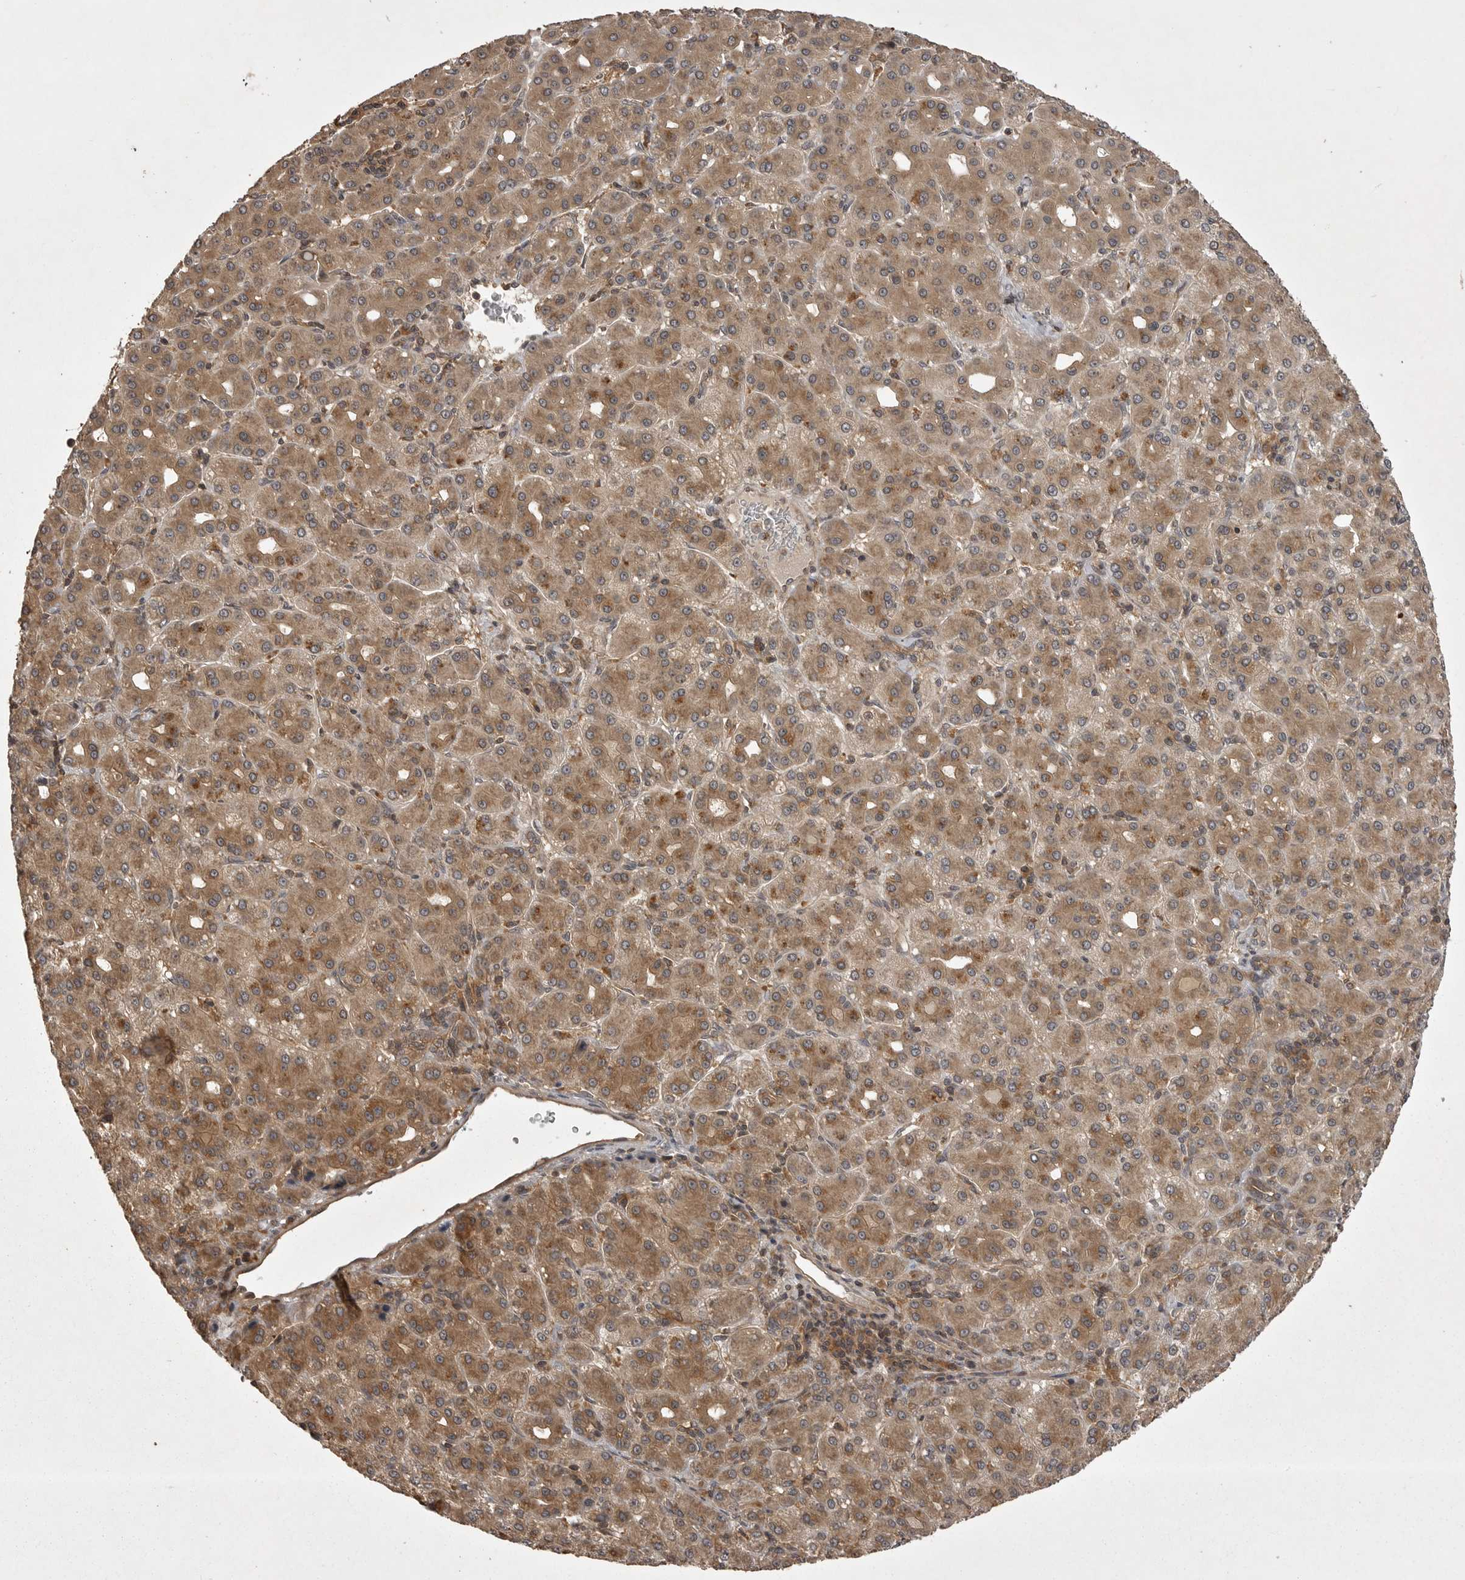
{"staining": {"intensity": "moderate", "quantity": ">75%", "location": "cytoplasmic/membranous"}, "tissue": "liver cancer", "cell_type": "Tumor cells", "image_type": "cancer", "snomed": [{"axis": "morphology", "description": "Carcinoma, Hepatocellular, NOS"}, {"axis": "topography", "description": "Liver"}], "caption": "Moderate cytoplasmic/membranous positivity for a protein is present in approximately >75% of tumor cells of liver cancer using immunohistochemistry.", "gene": "STK24", "patient": {"sex": "male", "age": 65}}